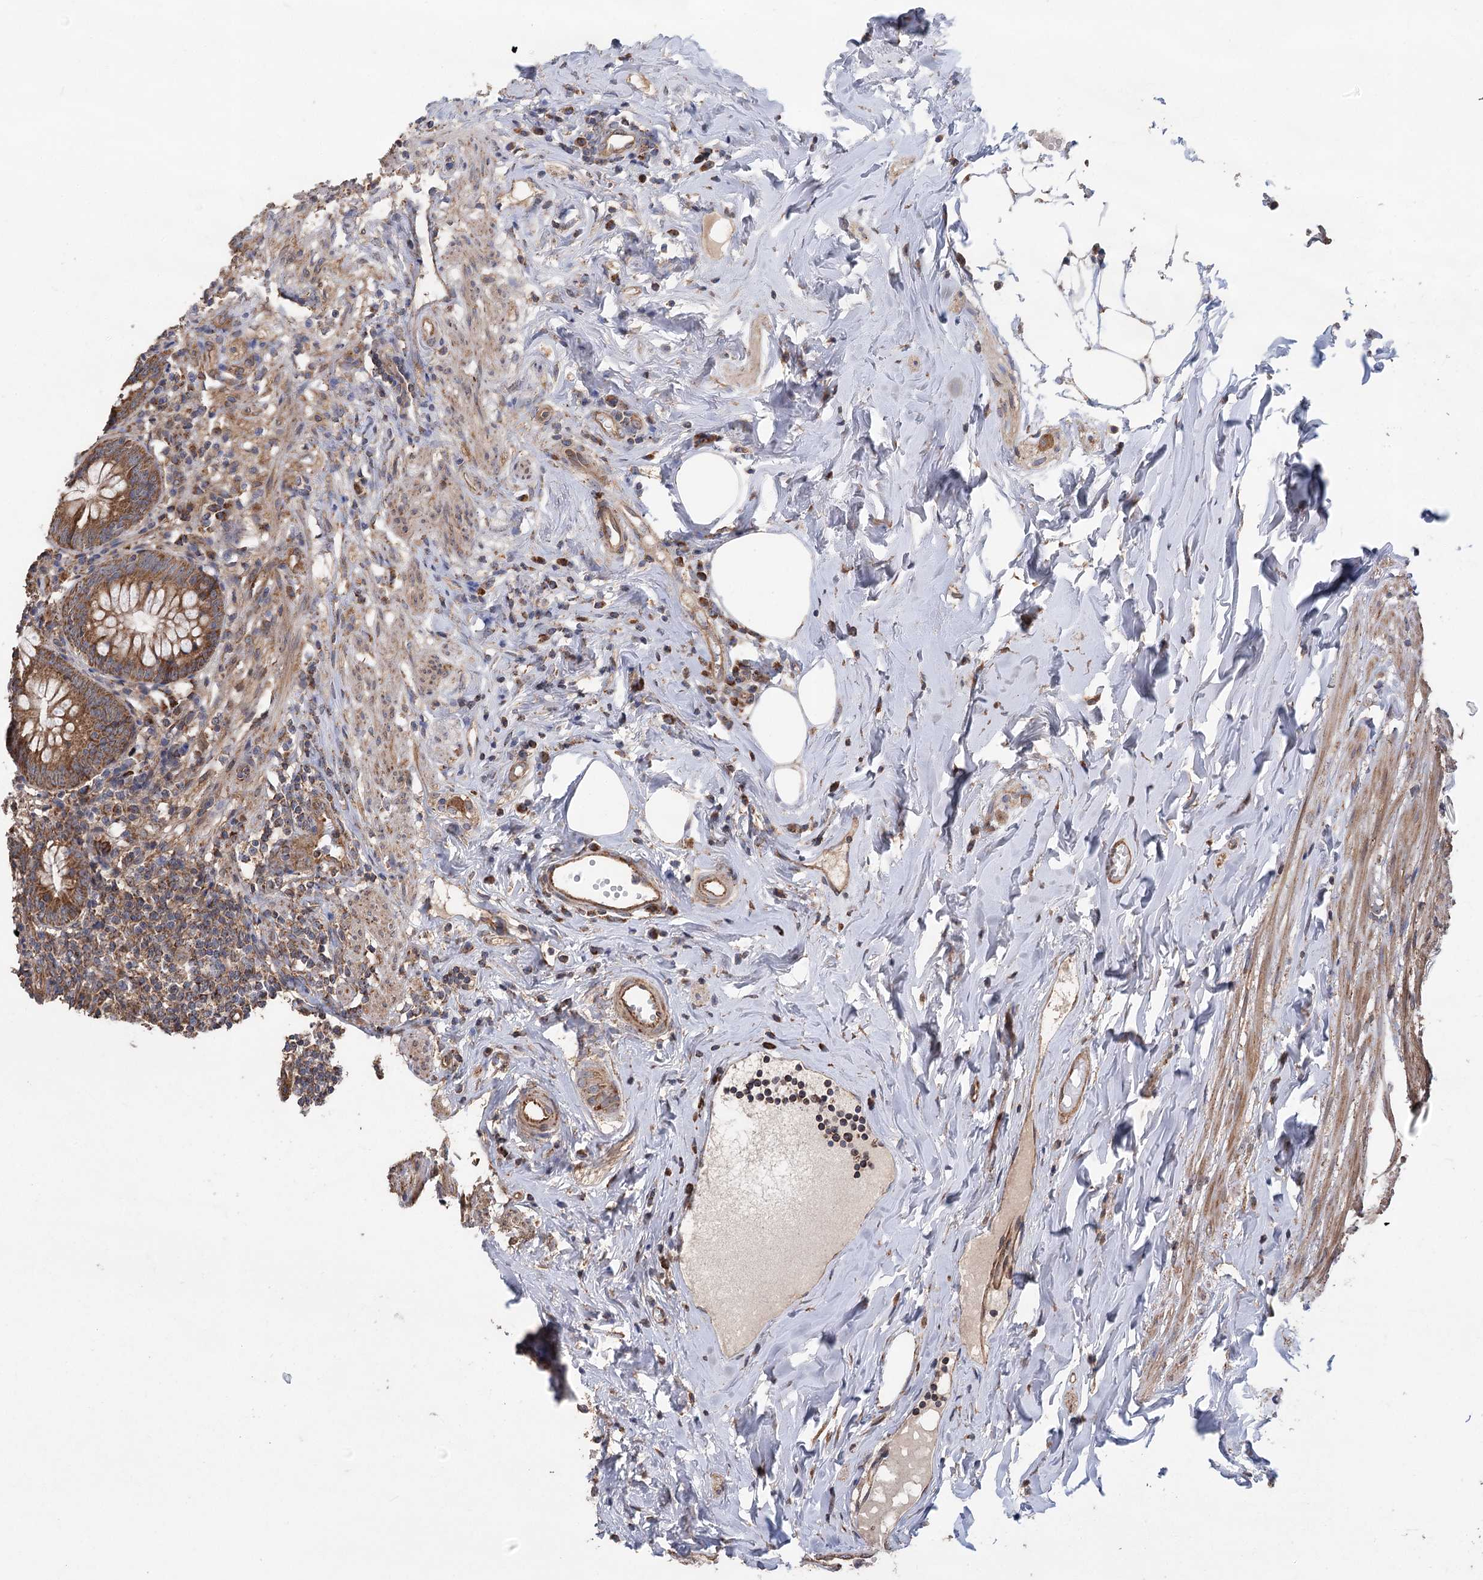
{"staining": {"intensity": "strong", "quantity": ">75%", "location": "cytoplasmic/membranous"}, "tissue": "appendix", "cell_type": "Glandular cells", "image_type": "normal", "snomed": [{"axis": "morphology", "description": "Normal tissue, NOS"}, {"axis": "topography", "description": "Appendix"}], "caption": "Unremarkable appendix was stained to show a protein in brown. There is high levels of strong cytoplasmic/membranous staining in approximately >75% of glandular cells. The staining was performed using DAB, with brown indicating positive protein expression. Nuclei are stained blue with hematoxylin.", "gene": "RWDD4", "patient": {"sex": "female", "age": 54}}